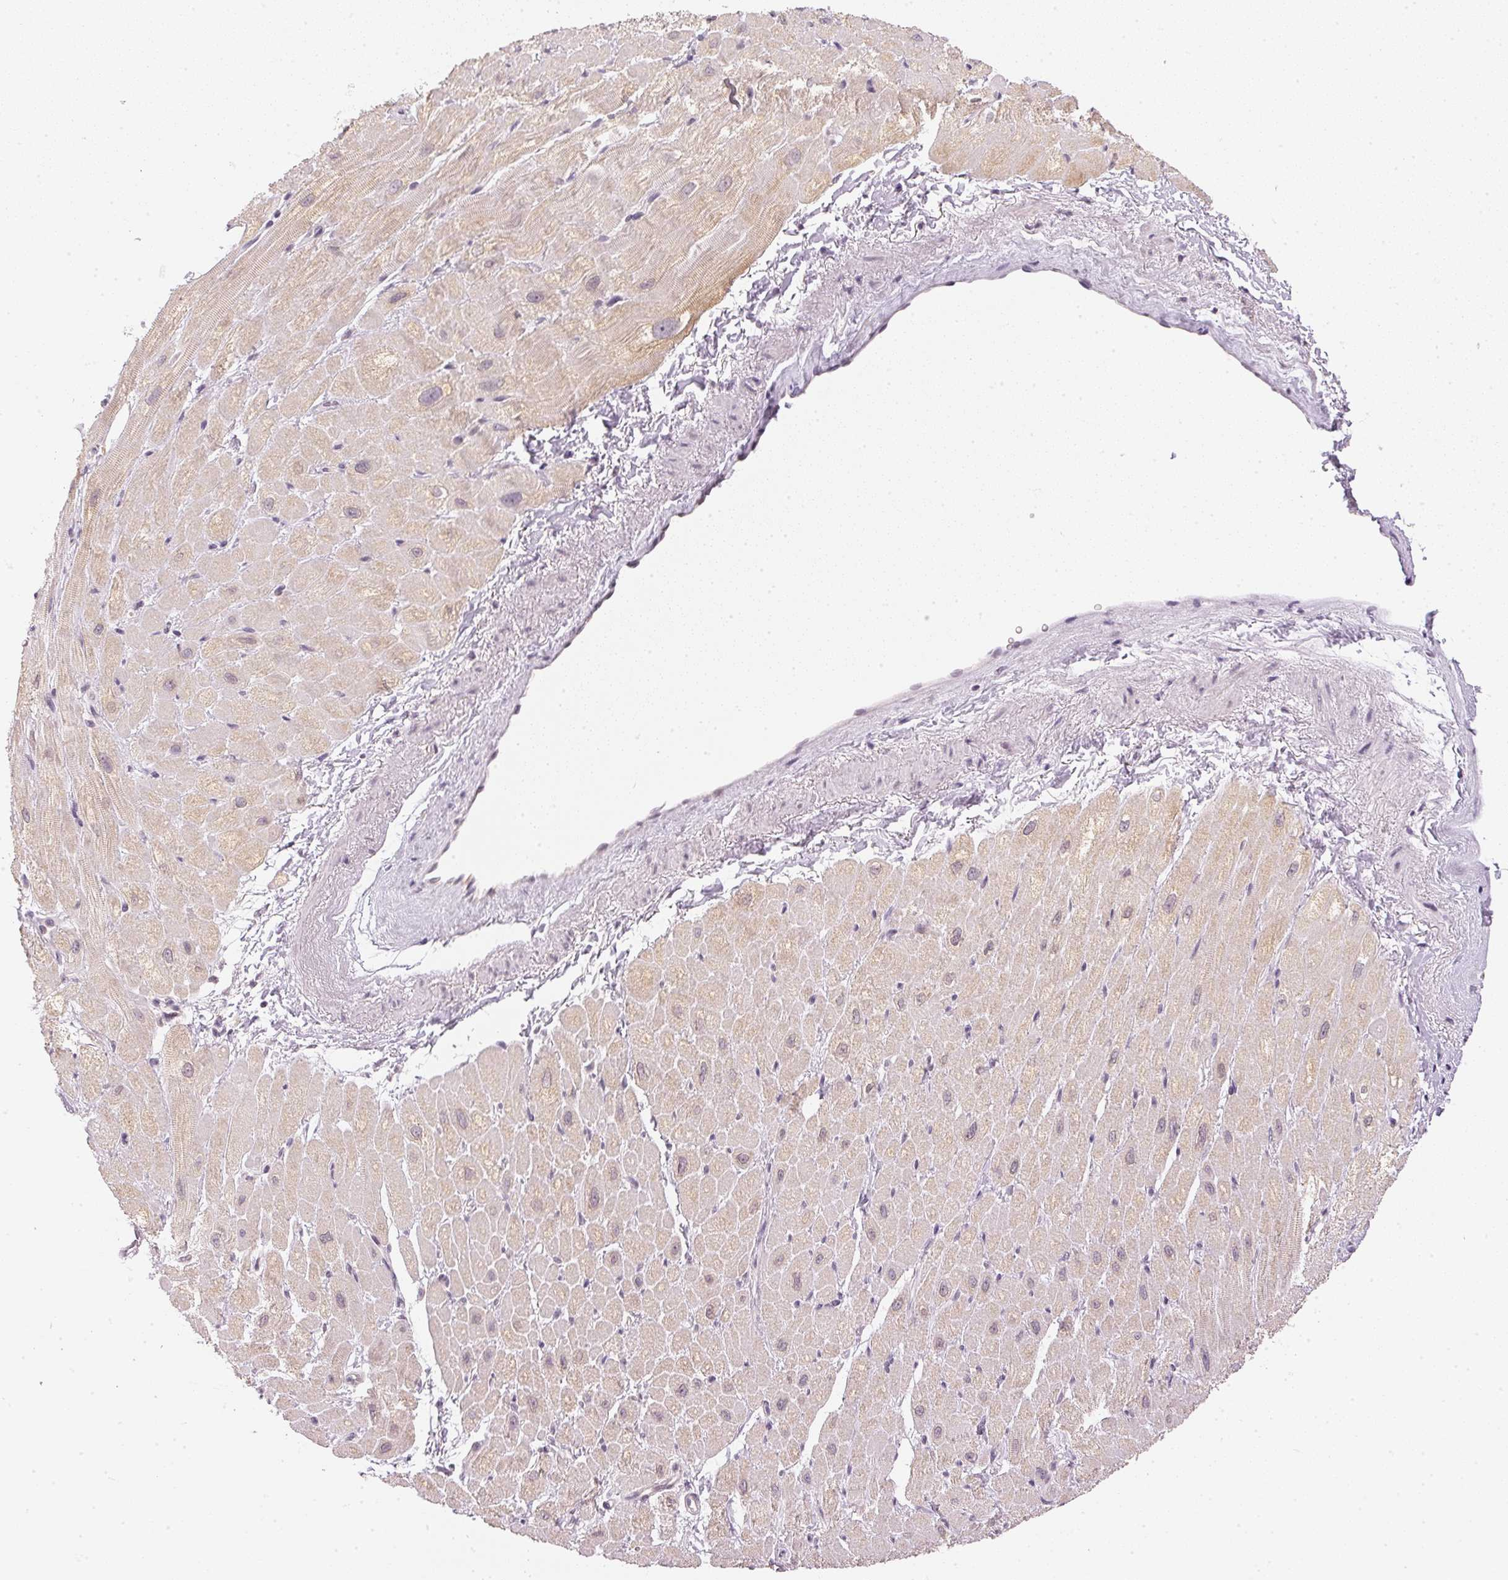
{"staining": {"intensity": "weak", "quantity": "<25%", "location": "cytoplasmic/membranous"}, "tissue": "heart muscle", "cell_type": "Cardiomyocytes", "image_type": "normal", "snomed": [{"axis": "morphology", "description": "Normal tissue, NOS"}, {"axis": "topography", "description": "Heart"}], "caption": "Immunohistochemical staining of unremarkable human heart muscle reveals no significant positivity in cardiomyocytes.", "gene": "KPRP", "patient": {"sex": "male", "age": 62}}